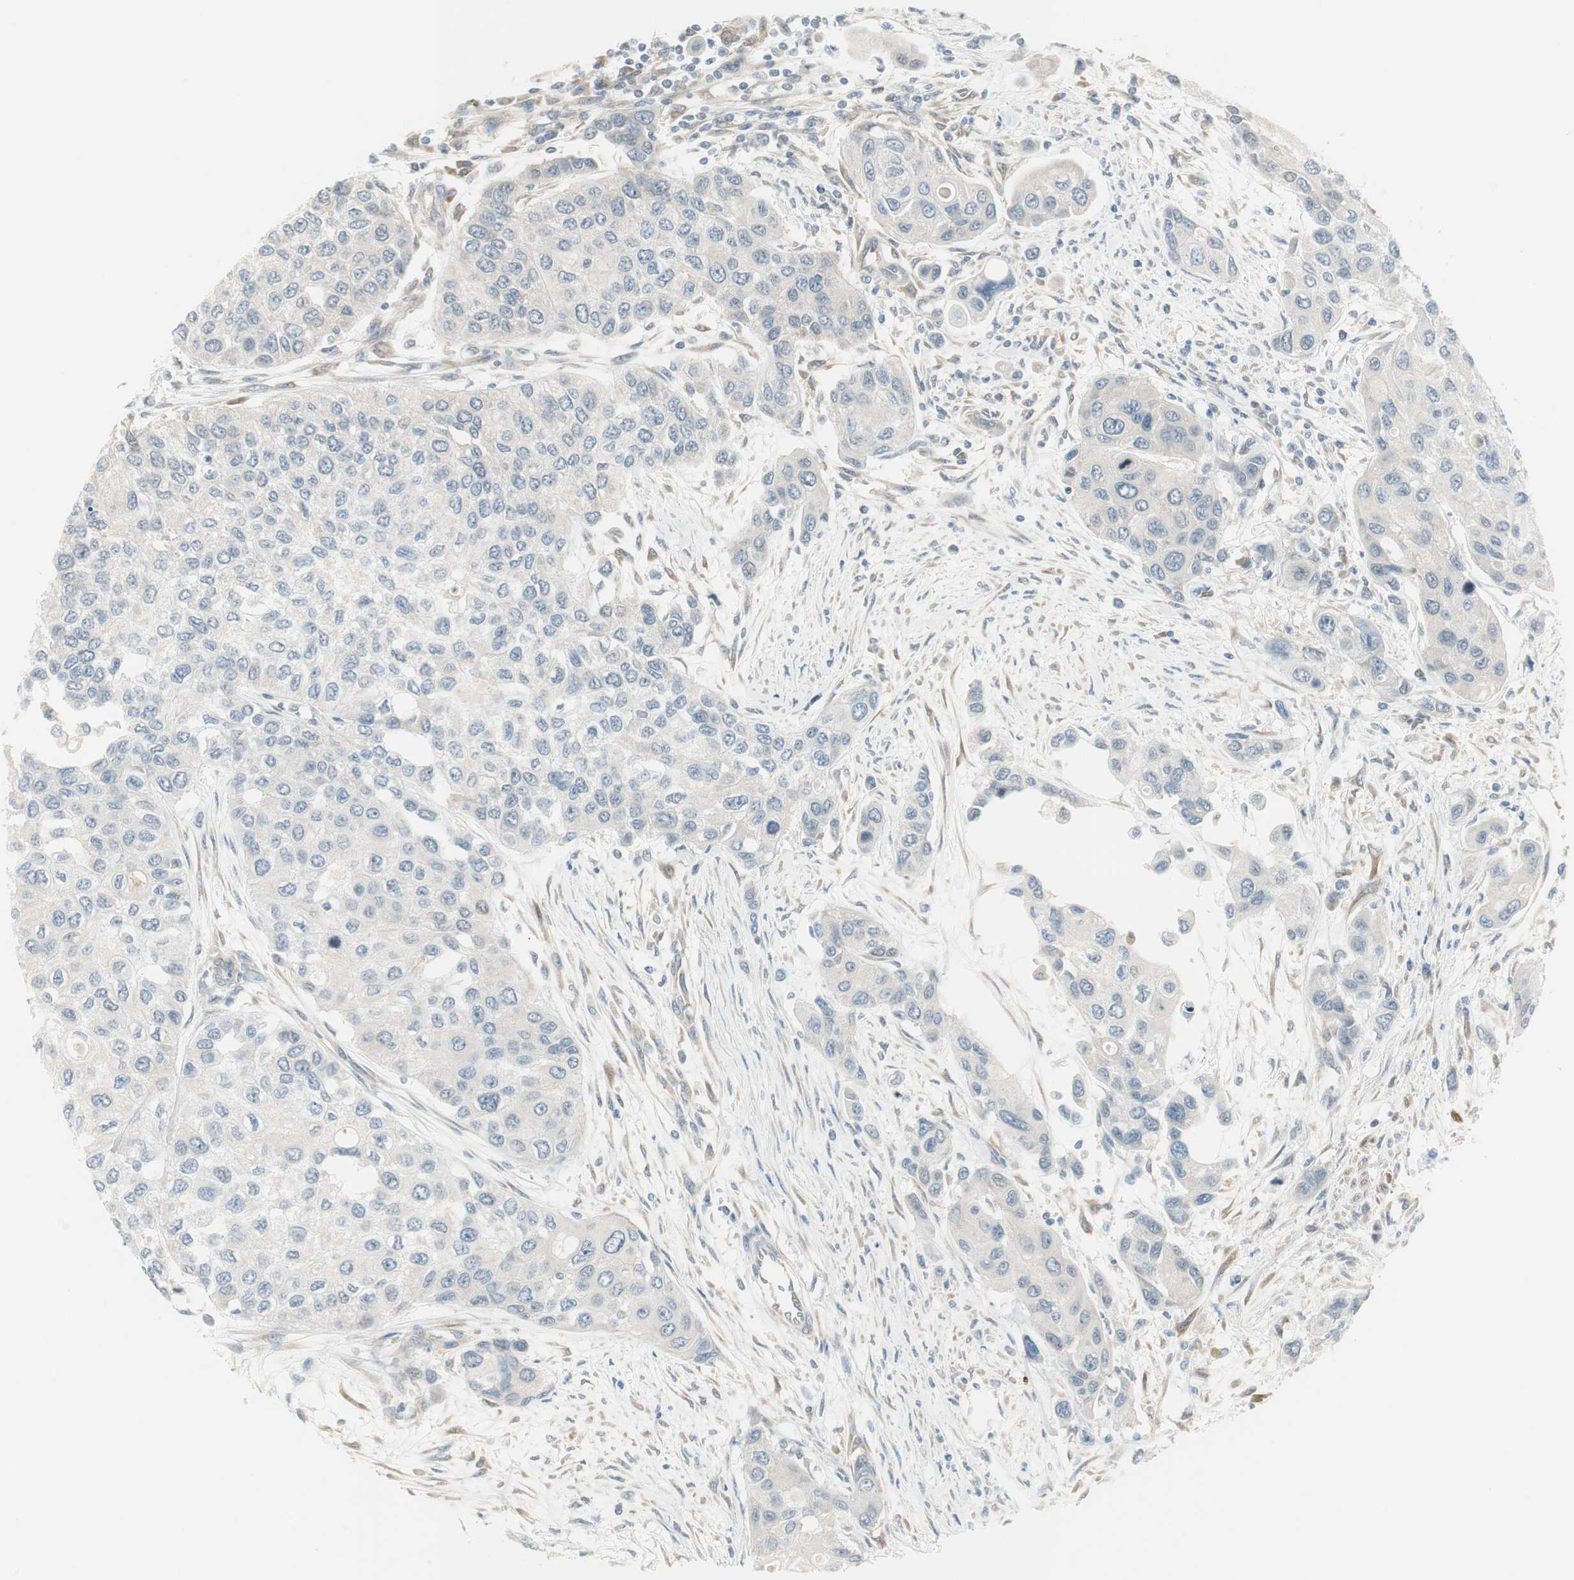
{"staining": {"intensity": "negative", "quantity": "none", "location": "none"}, "tissue": "urothelial cancer", "cell_type": "Tumor cells", "image_type": "cancer", "snomed": [{"axis": "morphology", "description": "Urothelial carcinoma, High grade"}, {"axis": "topography", "description": "Urinary bladder"}], "caption": "Tumor cells are negative for protein expression in human urothelial cancer. (Immunohistochemistry, brightfield microscopy, high magnification).", "gene": "STON1-GTF2A1L", "patient": {"sex": "female", "age": 56}}